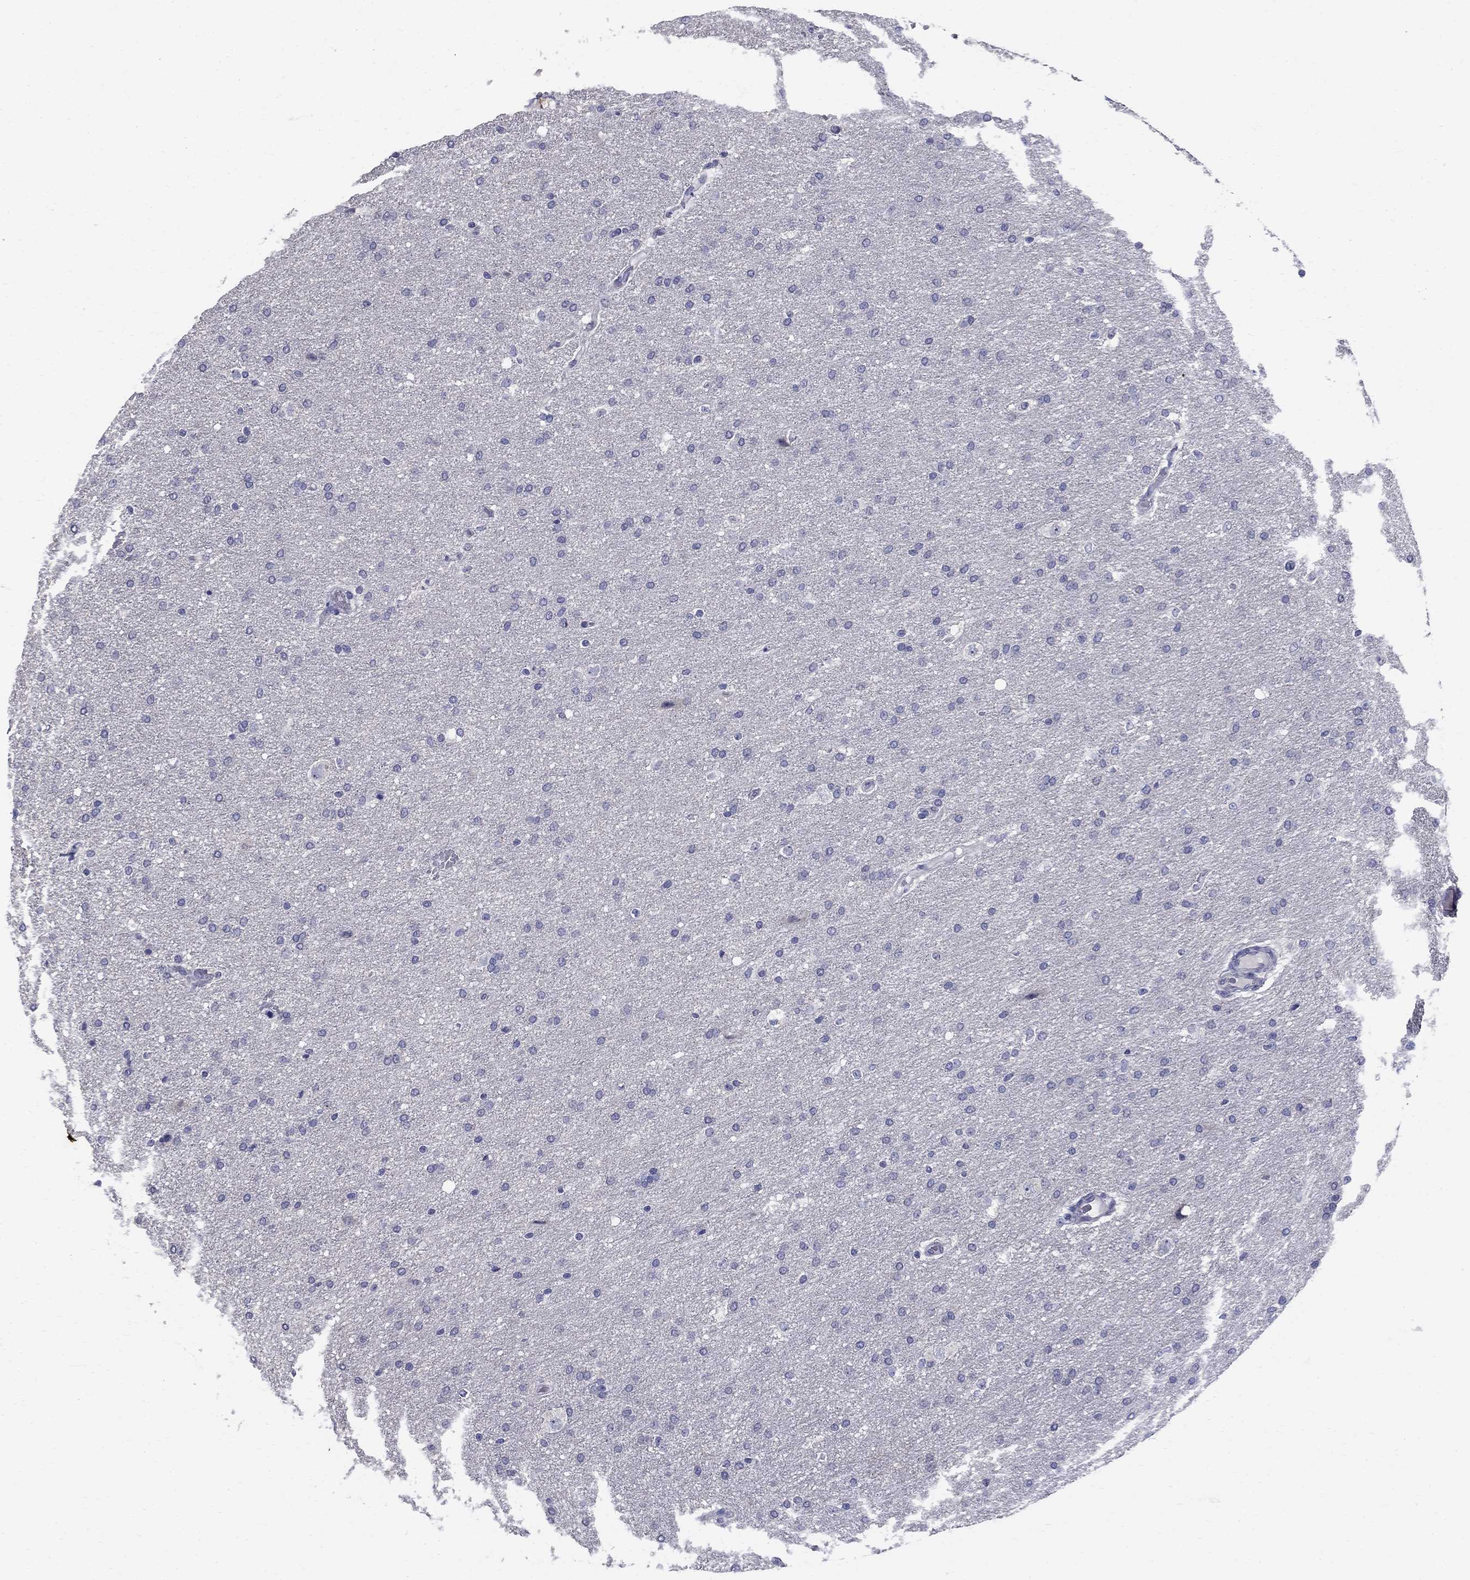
{"staining": {"intensity": "negative", "quantity": "none", "location": "none"}, "tissue": "glioma", "cell_type": "Tumor cells", "image_type": "cancer", "snomed": [{"axis": "morphology", "description": "Glioma, malignant, Low grade"}, {"axis": "topography", "description": "Brain"}], "caption": "Glioma was stained to show a protein in brown. There is no significant positivity in tumor cells. (Brightfield microscopy of DAB (3,3'-diaminobenzidine) immunohistochemistry (IHC) at high magnification).", "gene": "TP53TG5", "patient": {"sex": "female", "age": 37}}